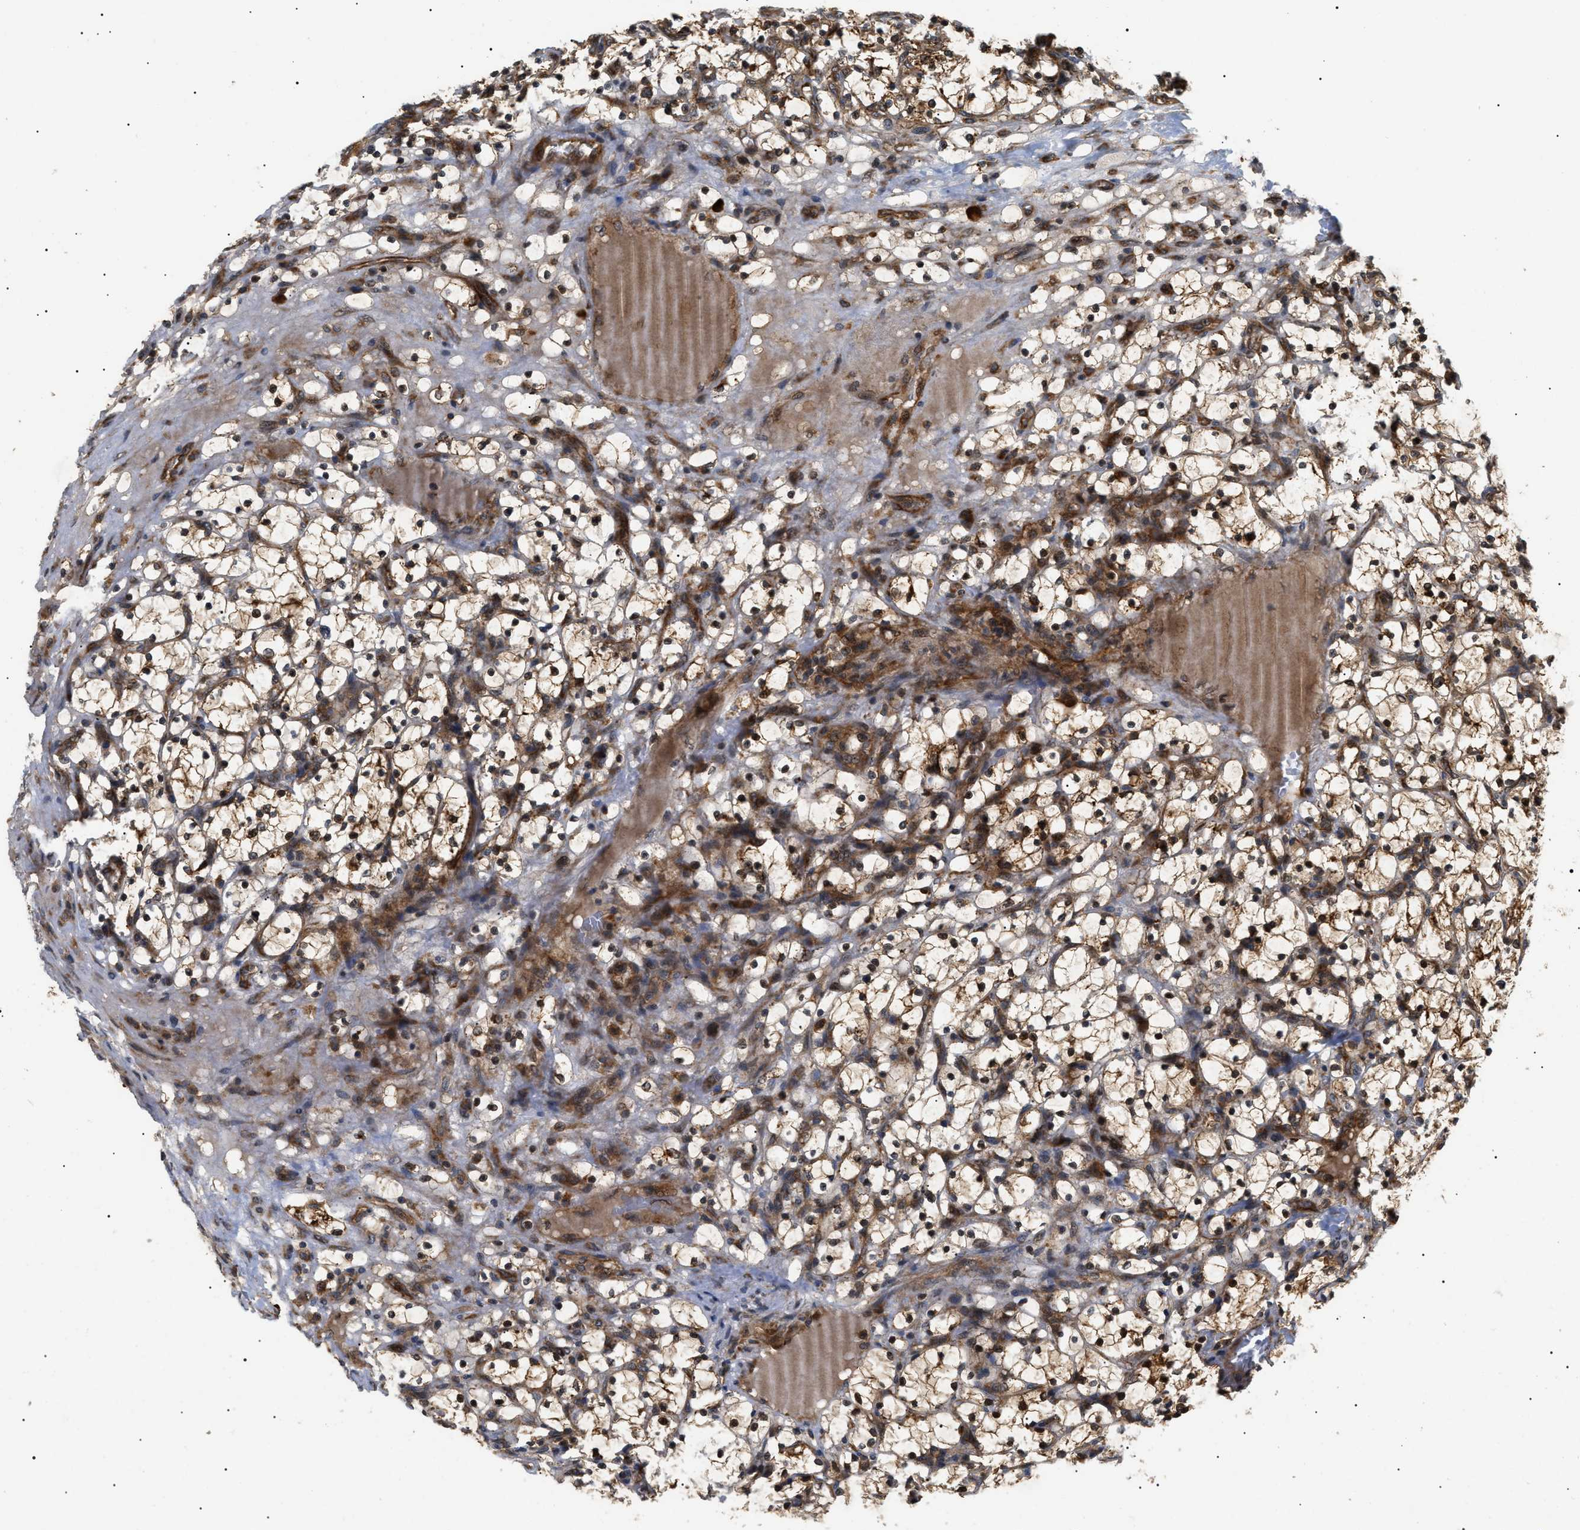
{"staining": {"intensity": "moderate", "quantity": ">75%", "location": "cytoplasmic/membranous,nuclear"}, "tissue": "renal cancer", "cell_type": "Tumor cells", "image_type": "cancer", "snomed": [{"axis": "morphology", "description": "Adenocarcinoma, NOS"}, {"axis": "topography", "description": "Kidney"}], "caption": "Protein expression analysis of human renal adenocarcinoma reveals moderate cytoplasmic/membranous and nuclear positivity in approximately >75% of tumor cells. Nuclei are stained in blue.", "gene": "ASTL", "patient": {"sex": "female", "age": 69}}